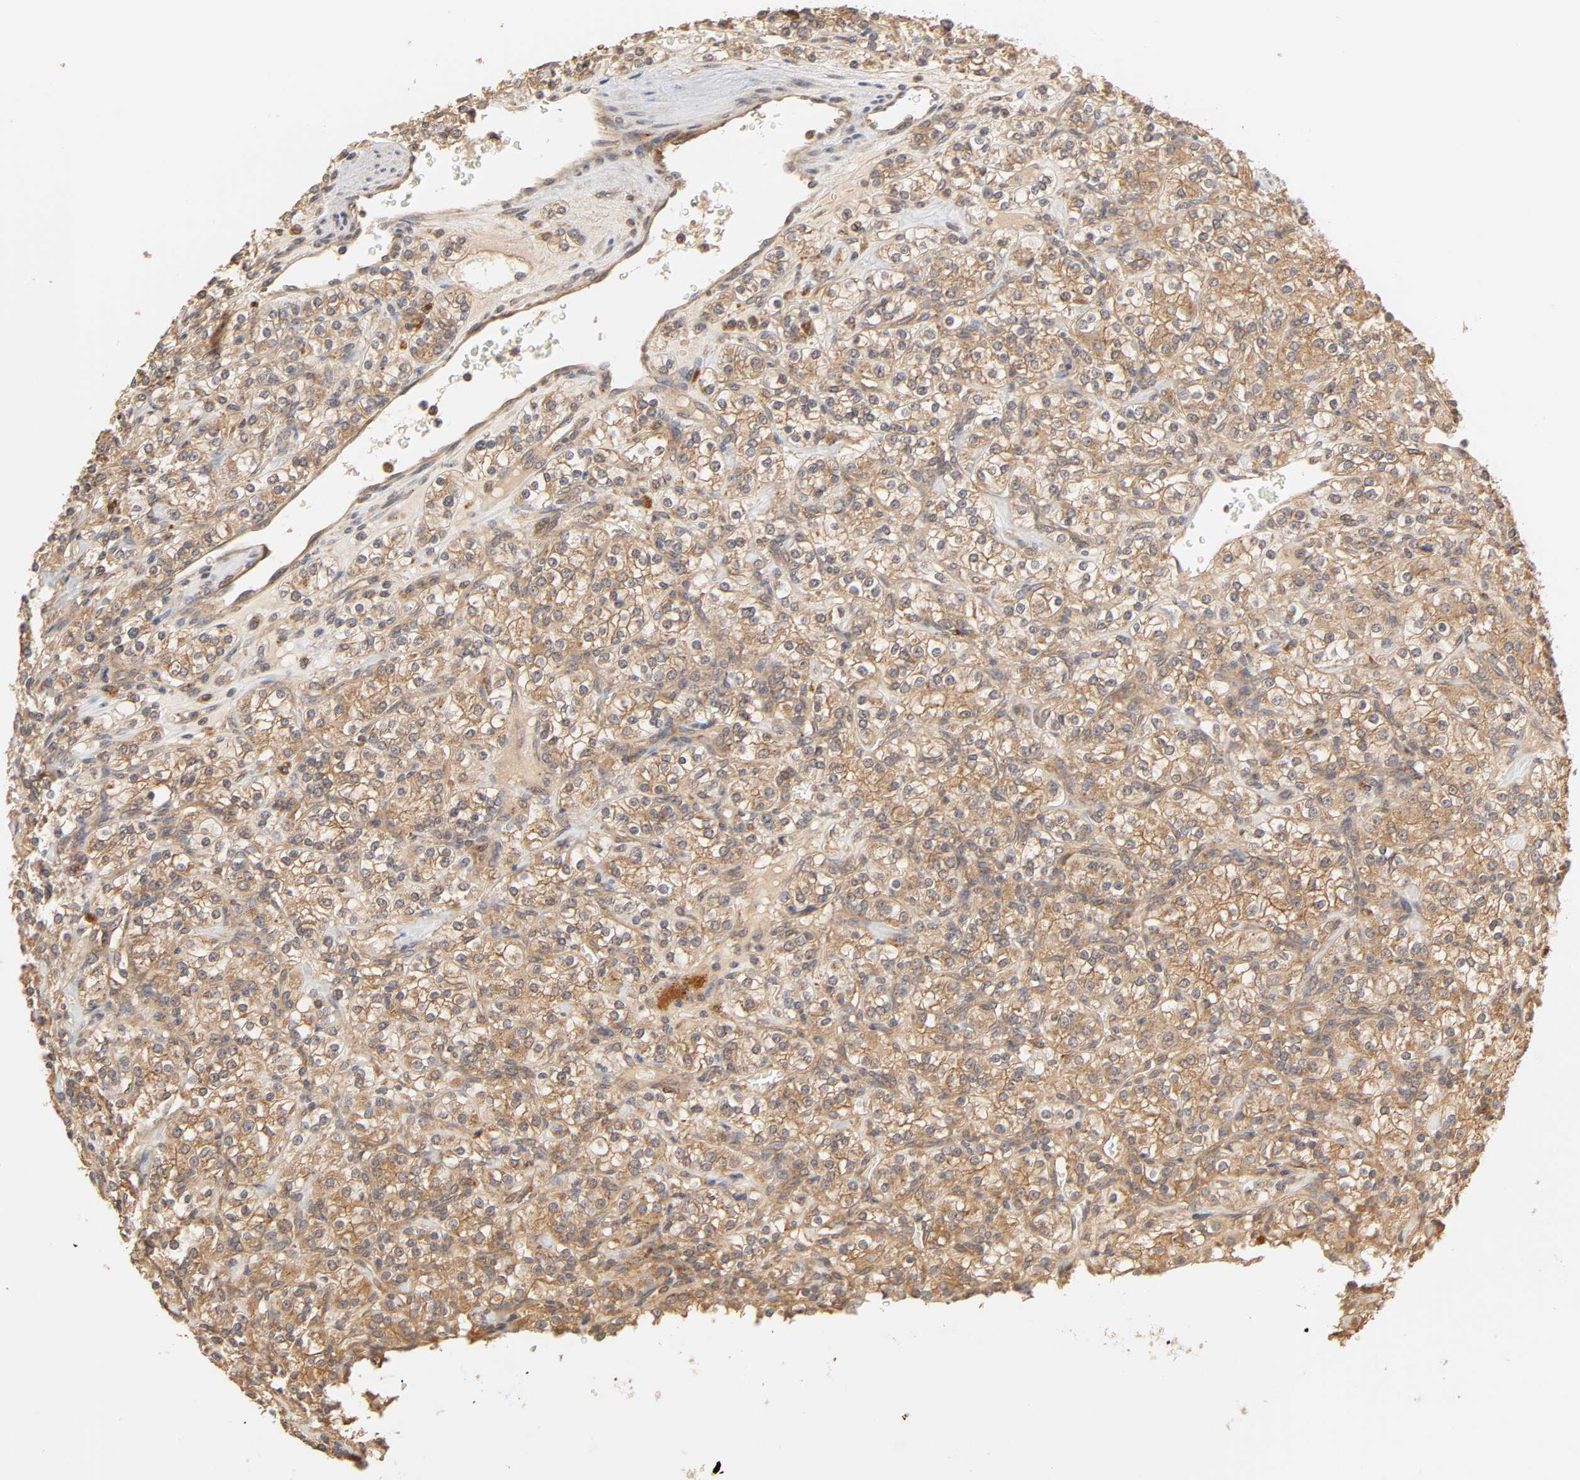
{"staining": {"intensity": "moderate", "quantity": "25%-75%", "location": "cytoplasmic/membranous"}, "tissue": "renal cancer", "cell_type": "Tumor cells", "image_type": "cancer", "snomed": [{"axis": "morphology", "description": "Adenocarcinoma, NOS"}, {"axis": "topography", "description": "Kidney"}], "caption": "Moderate cytoplasmic/membranous positivity for a protein is identified in about 25%-75% of tumor cells of adenocarcinoma (renal) using IHC.", "gene": "EPS8", "patient": {"sex": "male", "age": 77}}